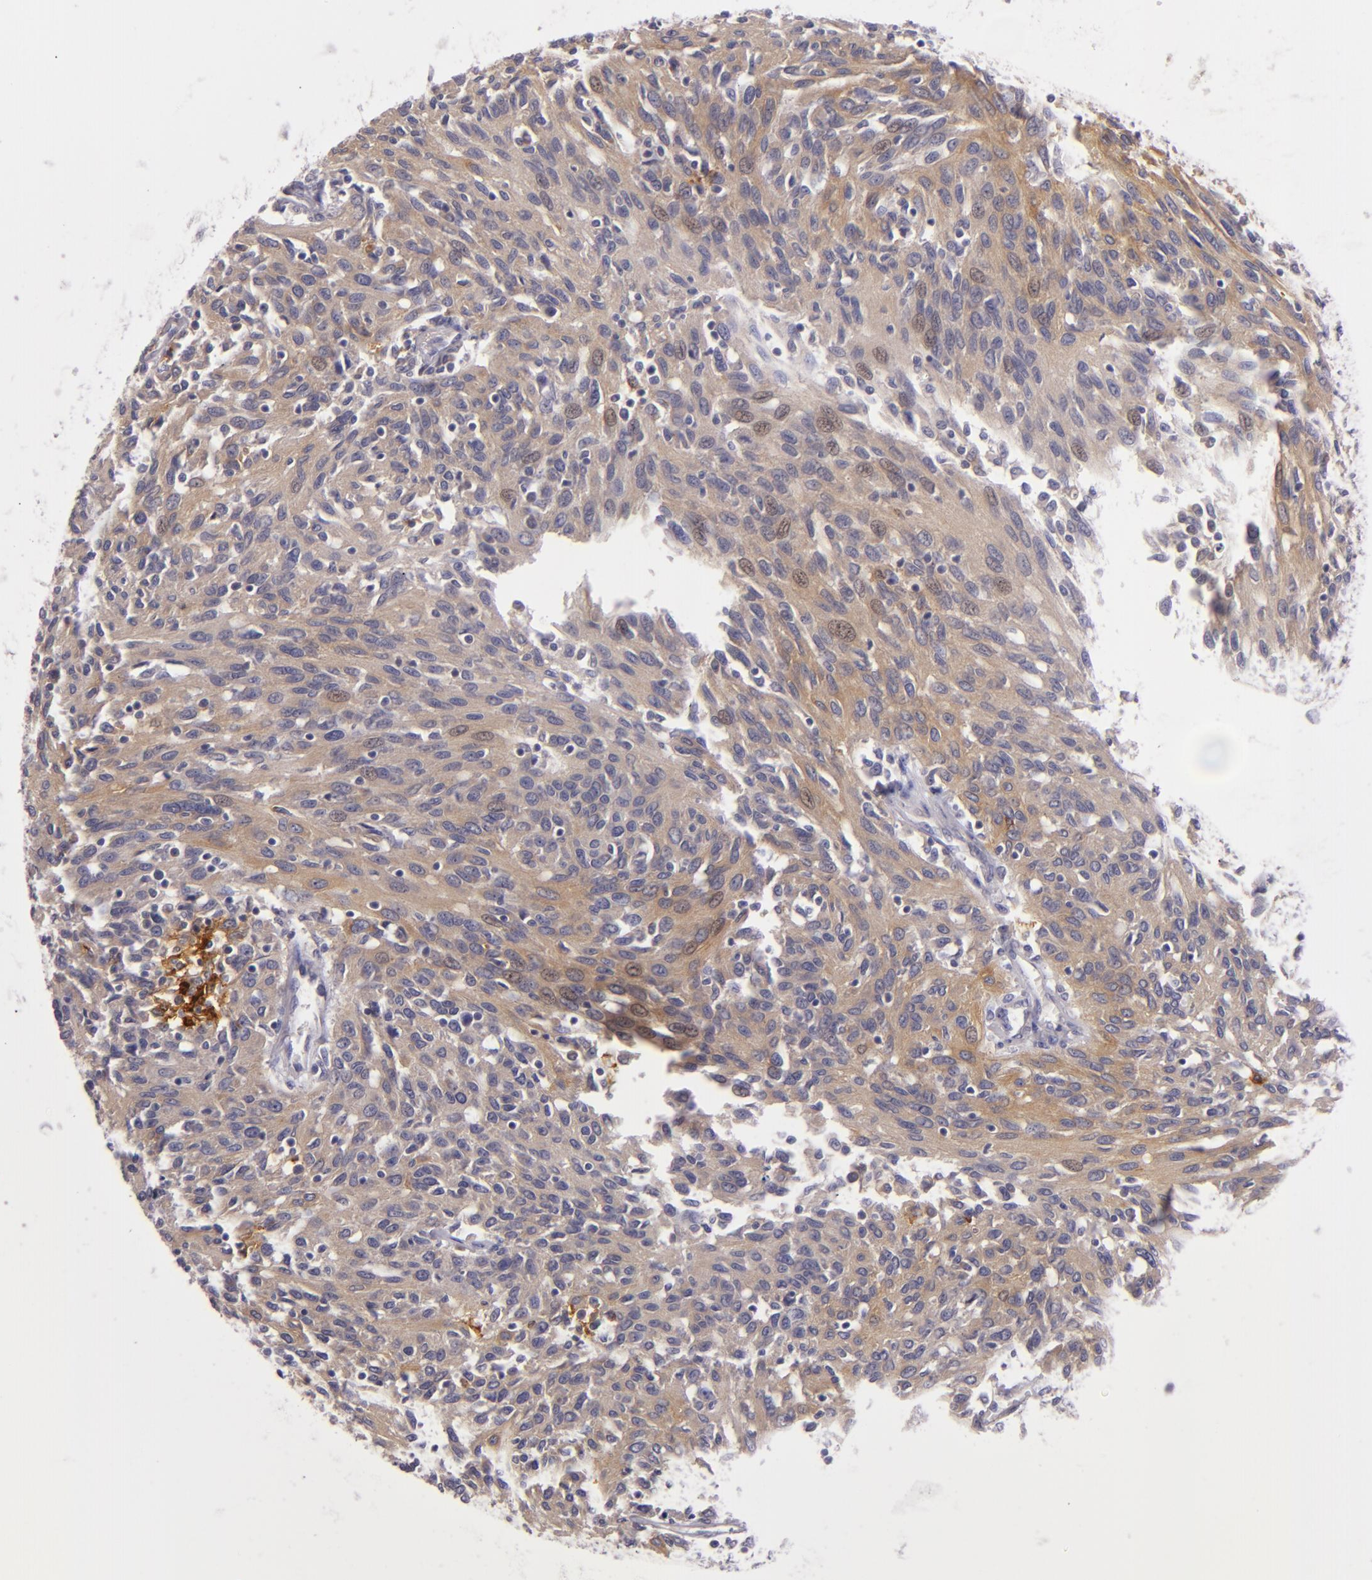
{"staining": {"intensity": "weak", "quantity": "25%-75%", "location": "cytoplasmic/membranous"}, "tissue": "ovarian cancer", "cell_type": "Tumor cells", "image_type": "cancer", "snomed": [{"axis": "morphology", "description": "Carcinoma, endometroid"}, {"axis": "topography", "description": "Ovary"}], "caption": "DAB (3,3'-diaminobenzidine) immunohistochemical staining of human ovarian cancer (endometroid carcinoma) demonstrates weak cytoplasmic/membranous protein expression in approximately 25%-75% of tumor cells.", "gene": "CD83", "patient": {"sex": "female", "age": 50}}